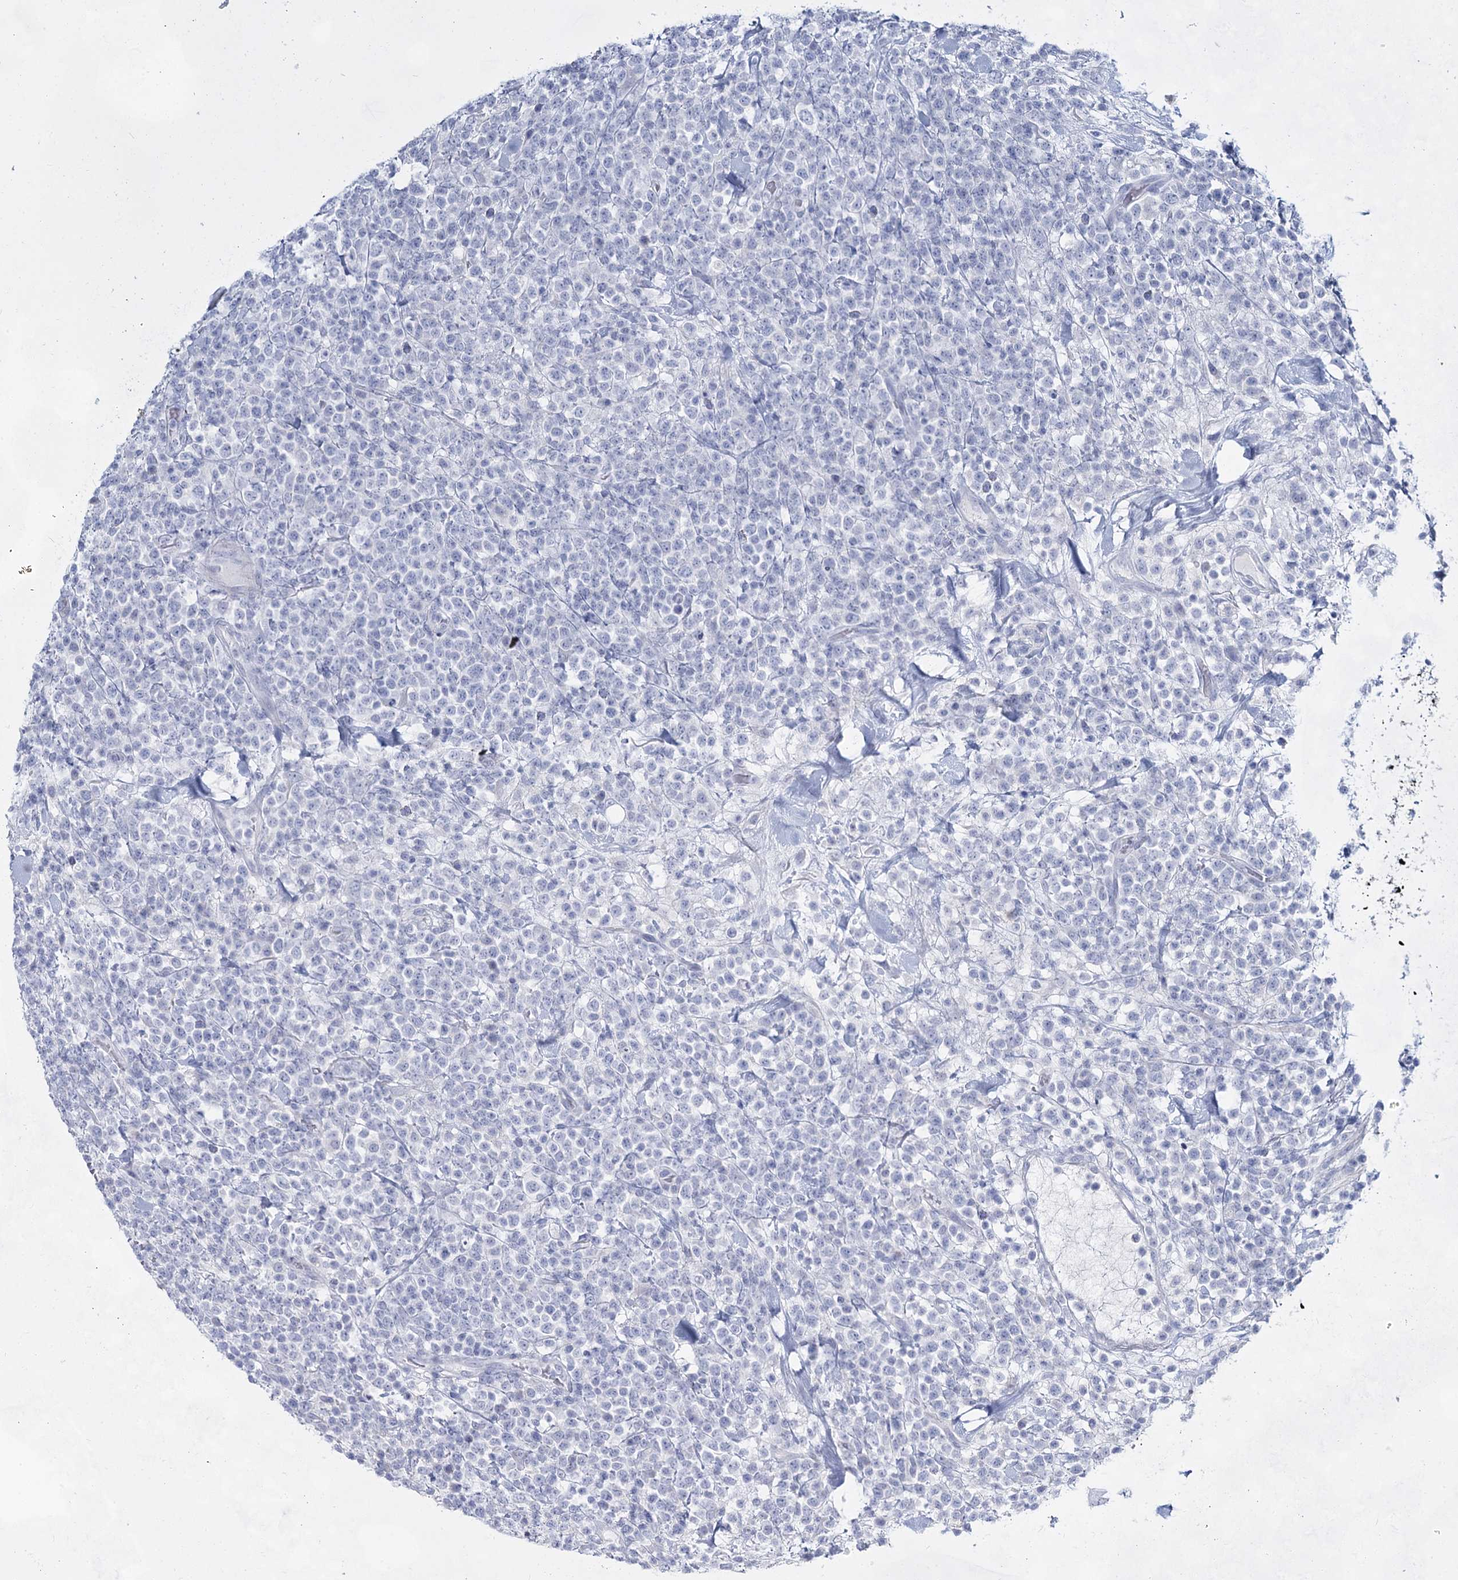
{"staining": {"intensity": "negative", "quantity": "none", "location": "none"}, "tissue": "lymphoma", "cell_type": "Tumor cells", "image_type": "cancer", "snomed": [{"axis": "morphology", "description": "Malignant lymphoma, non-Hodgkin's type, High grade"}, {"axis": "topography", "description": "Colon"}], "caption": "A high-resolution histopathology image shows IHC staining of lymphoma, which shows no significant expression in tumor cells.", "gene": "SLC17A2", "patient": {"sex": "female", "age": 53}}